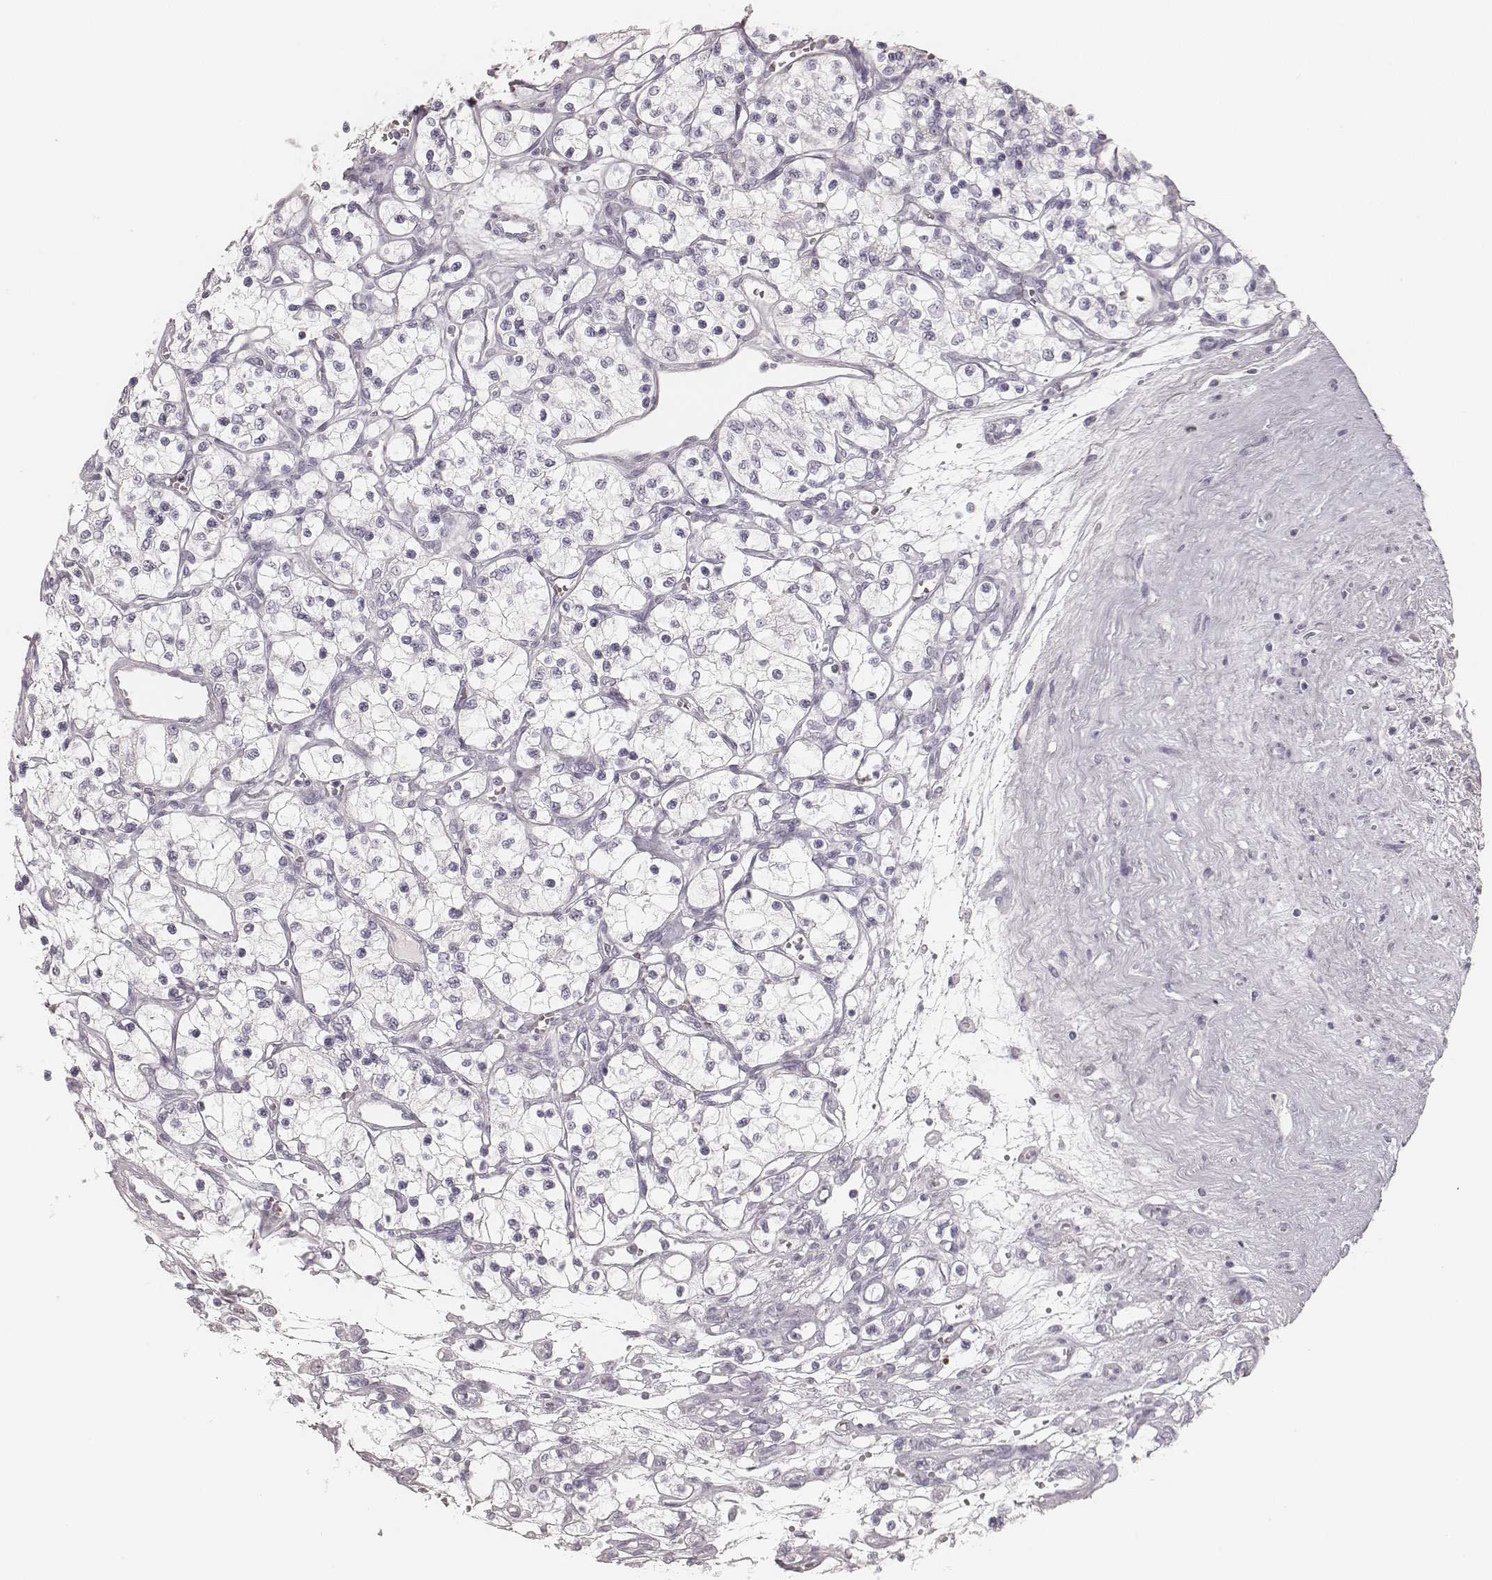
{"staining": {"intensity": "negative", "quantity": "none", "location": "none"}, "tissue": "renal cancer", "cell_type": "Tumor cells", "image_type": "cancer", "snomed": [{"axis": "morphology", "description": "Adenocarcinoma, NOS"}, {"axis": "topography", "description": "Kidney"}], "caption": "Tumor cells show no significant expression in renal cancer (adenocarcinoma).", "gene": "KRT31", "patient": {"sex": "female", "age": 69}}